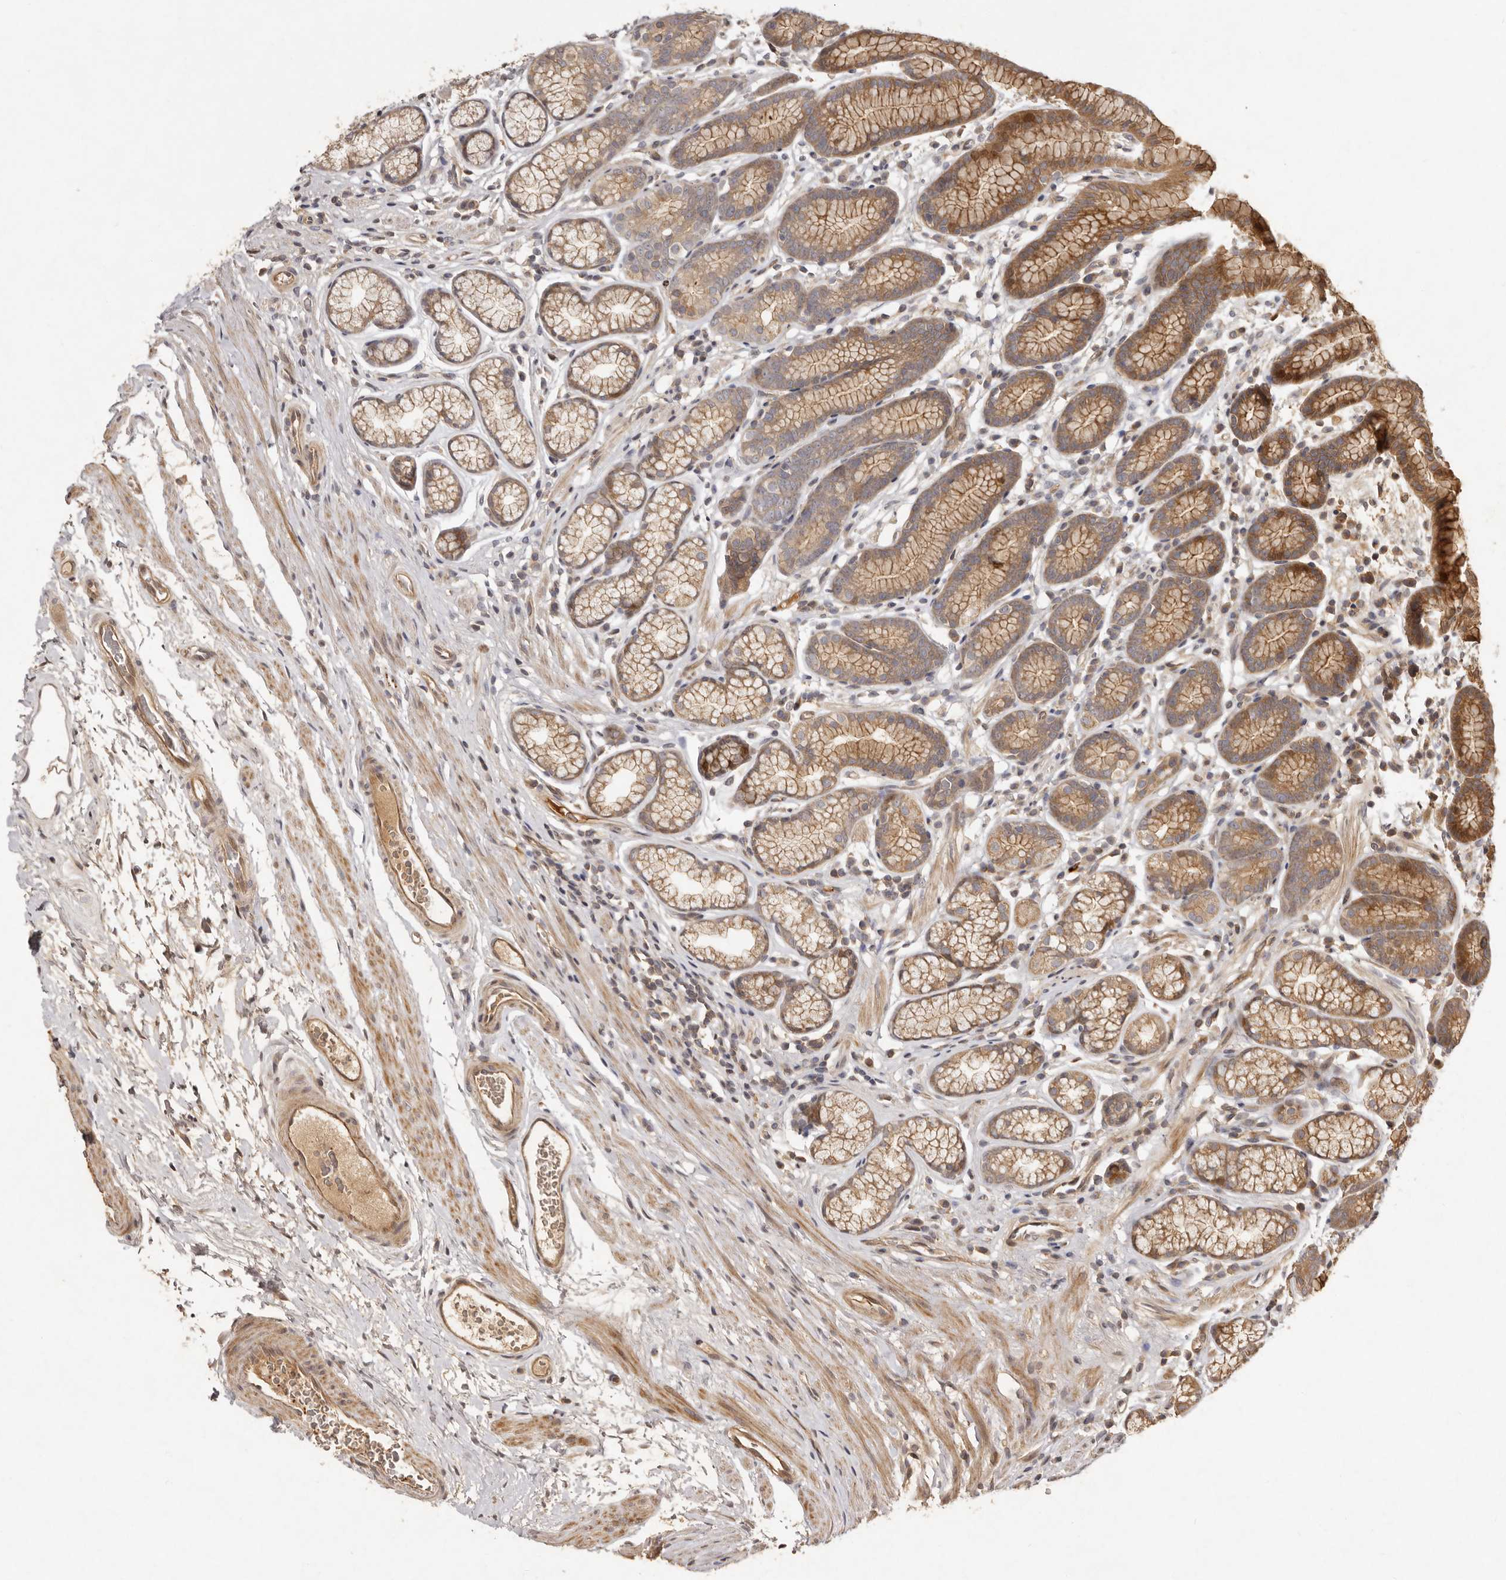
{"staining": {"intensity": "moderate", "quantity": ">75%", "location": "cytoplasmic/membranous"}, "tissue": "stomach", "cell_type": "Glandular cells", "image_type": "normal", "snomed": [{"axis": "morphology", "description": "Normal tissue, NOS"}, {"axis": "topography", "description": "Stomach"}], "caption": "Protein staining reveals moderate cytoplasmic/membranous staining in about >75% of glandular cells in unremarkable stomach.", "gene": "SEMA3A", "patient": {"sex": "male", "age": 42}}